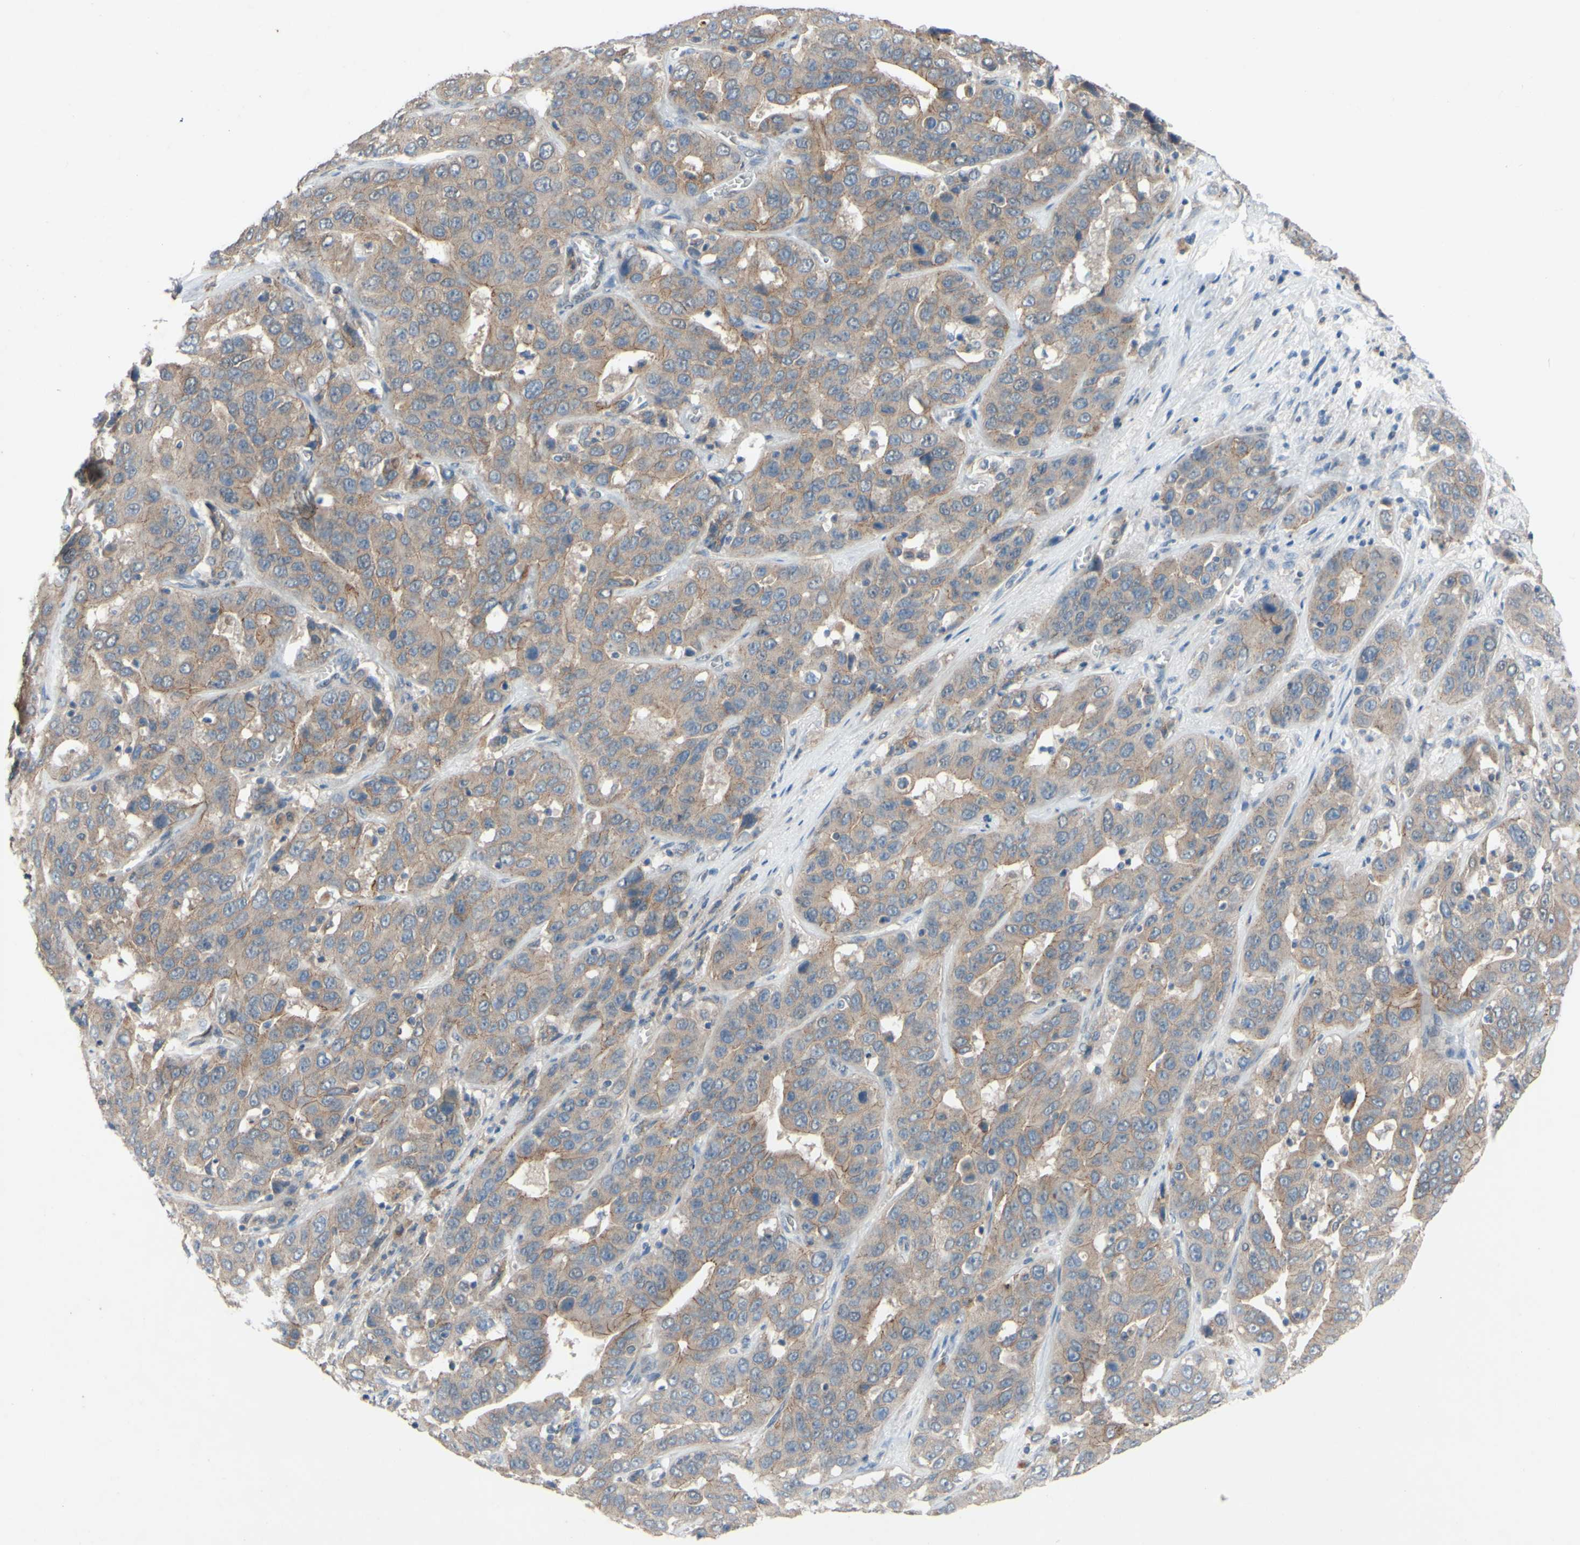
{"staining": {"intensity": "weak", "quantity": ">75%", "location": "cytoplasmic/membranous"}, "tissue": "liver cancer", "cell_type": "Tumor cells", "image_type": "cancer", "snomed": [{"axis": "morphology", "description": "Cholangiocarcinoma"}, {"axis": "topography", "description": "Liver"}], "caption": "Immunohistochemical staining of liver cancer (cholangiocarcinoma) reveals weak cytoplasmic/membranous protein positivity in about >75% of tumor cells. Ihc stains the protein in brown and the nuclei are stained blue.", "gene": "CDCP1", "patient": {"sex": "female", "age": 52}}